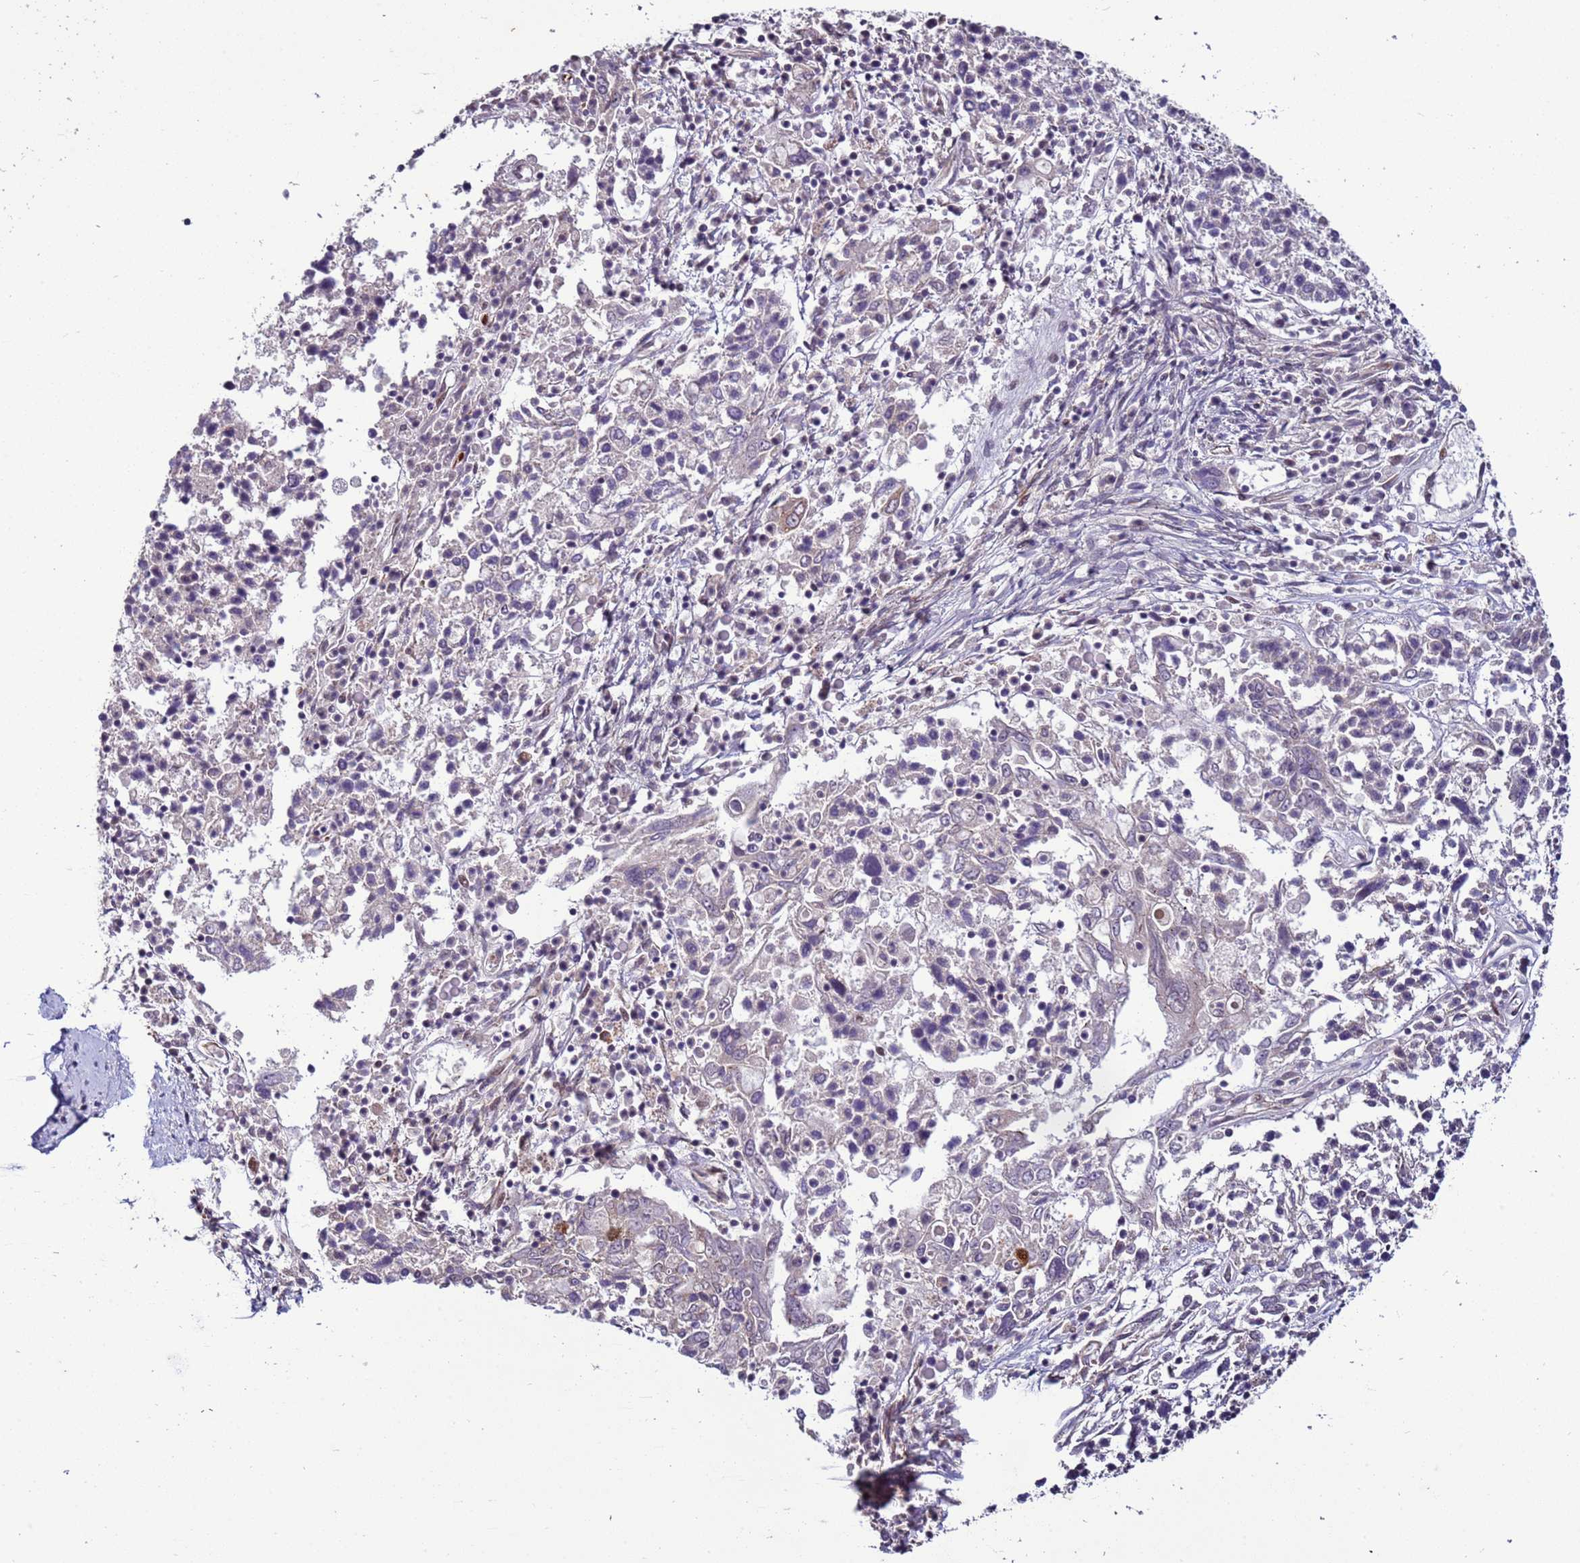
{"staining": {"intensity": "negative", "quantity": "none", "location": "none"}, "tissue": "ovarian cancer", "cell_type": "Tumor cells", "image_type": "cancer", "snomed": [{"axis": "morphology", "description": "Carcinoma, endometroid"}, {"axis": "topography", "description": "Ovary"}], "caption": "The photomicrograph shows no staining of tumor cells in ovarian cancer (endometroid carcinoma).", "gene": "SHC3", "patient": {"sex": "female", "age": 62}}